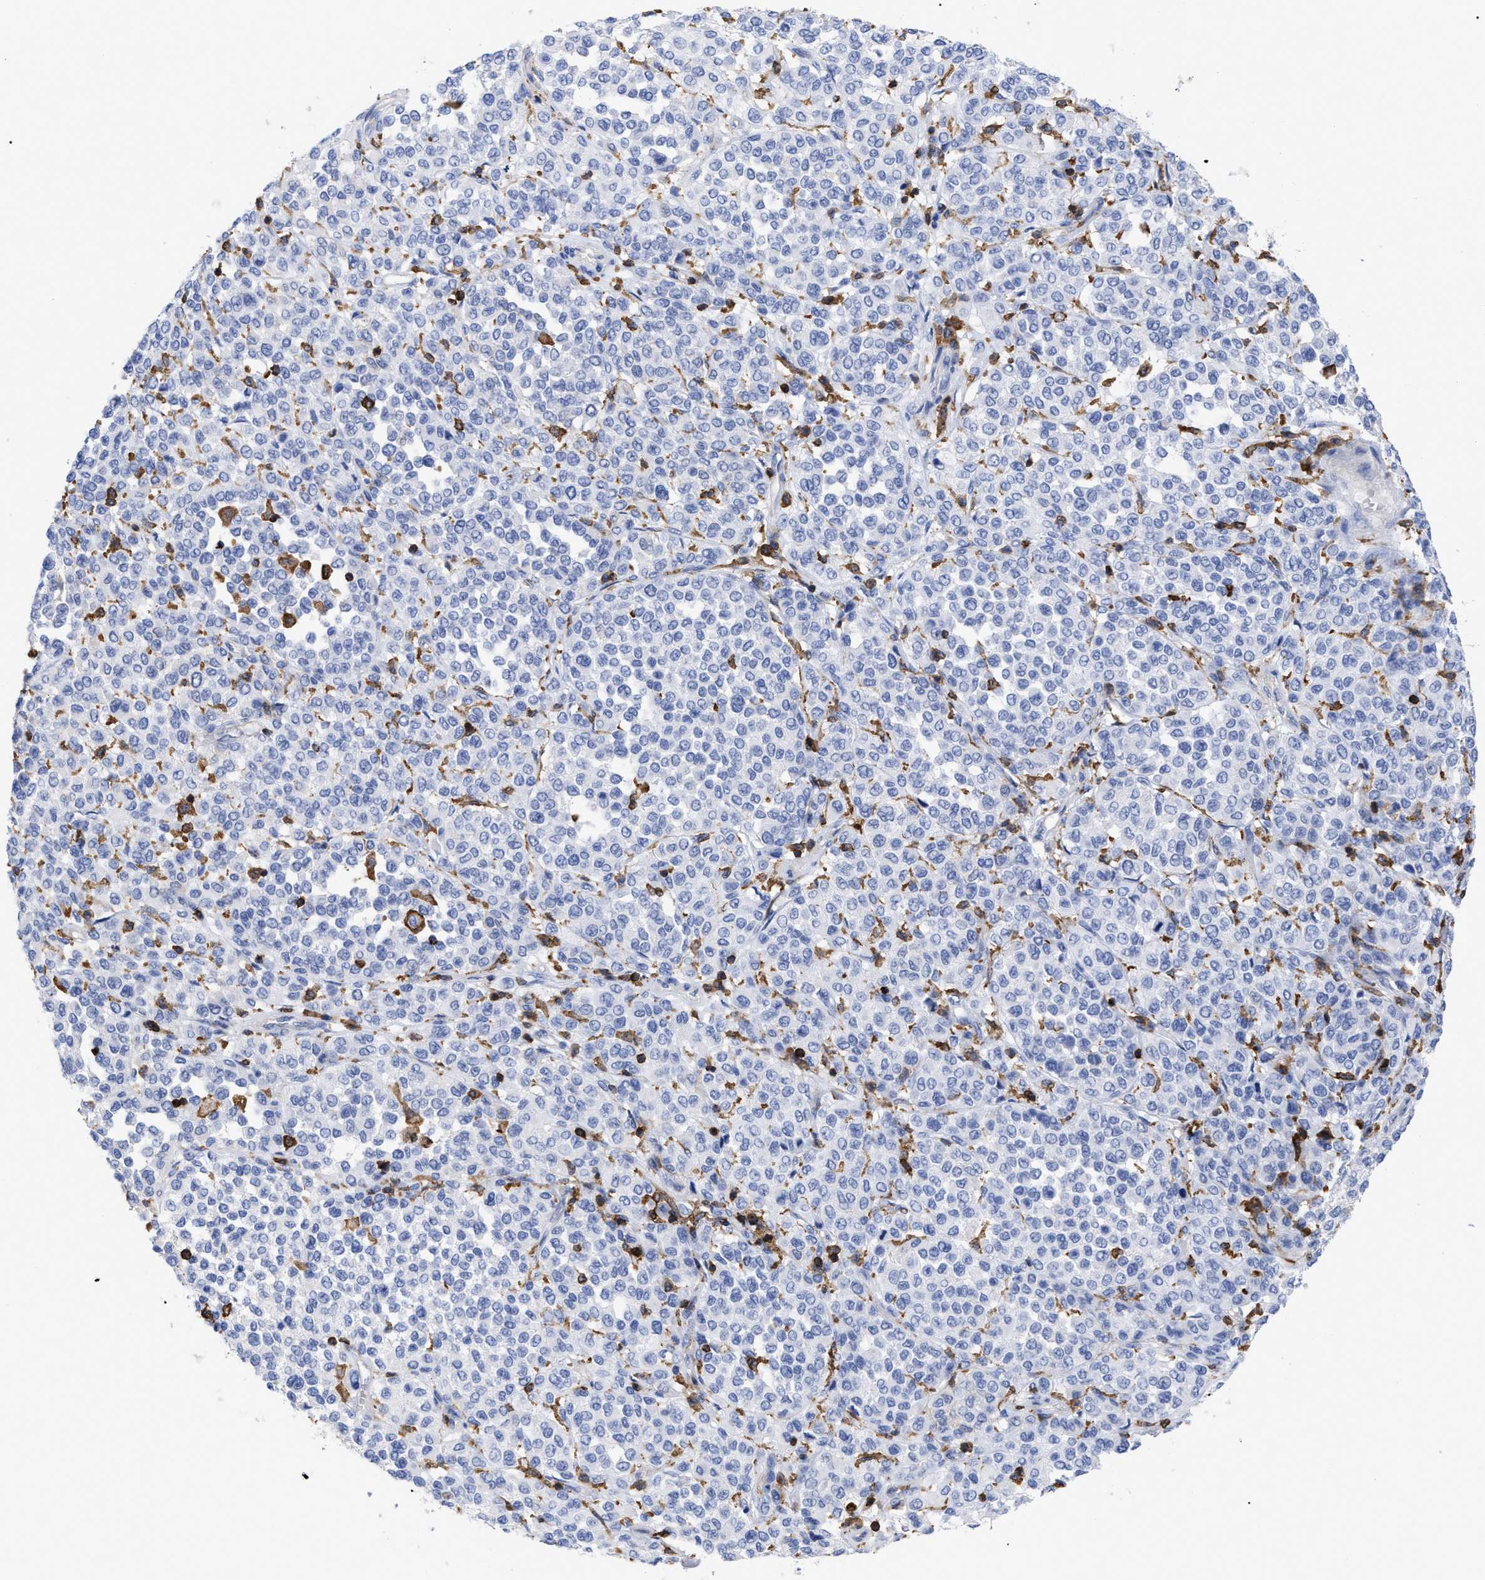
{"staining": {"intensity": "negative", "quantity": "none", "location": "none"}, "tissue": "melanoma", "cell_type": "Tumor cells", "image_type": "cancer", "snomed": [{"axis": "morphology", "description": "Malignant melanoma, Metastatic site"}, {"axis": "topography", "description": "Pancreas"}], "caption": "High magnification brightfield microscopy of melanoma stained with DAB (3,3'-diaminobenzidine) (brown) and counterstained with hematoxylin (blue): tumor cells show no significant positivity.", "gene": "HCLS1", "patient": {"sex": "female", "age": 30}}